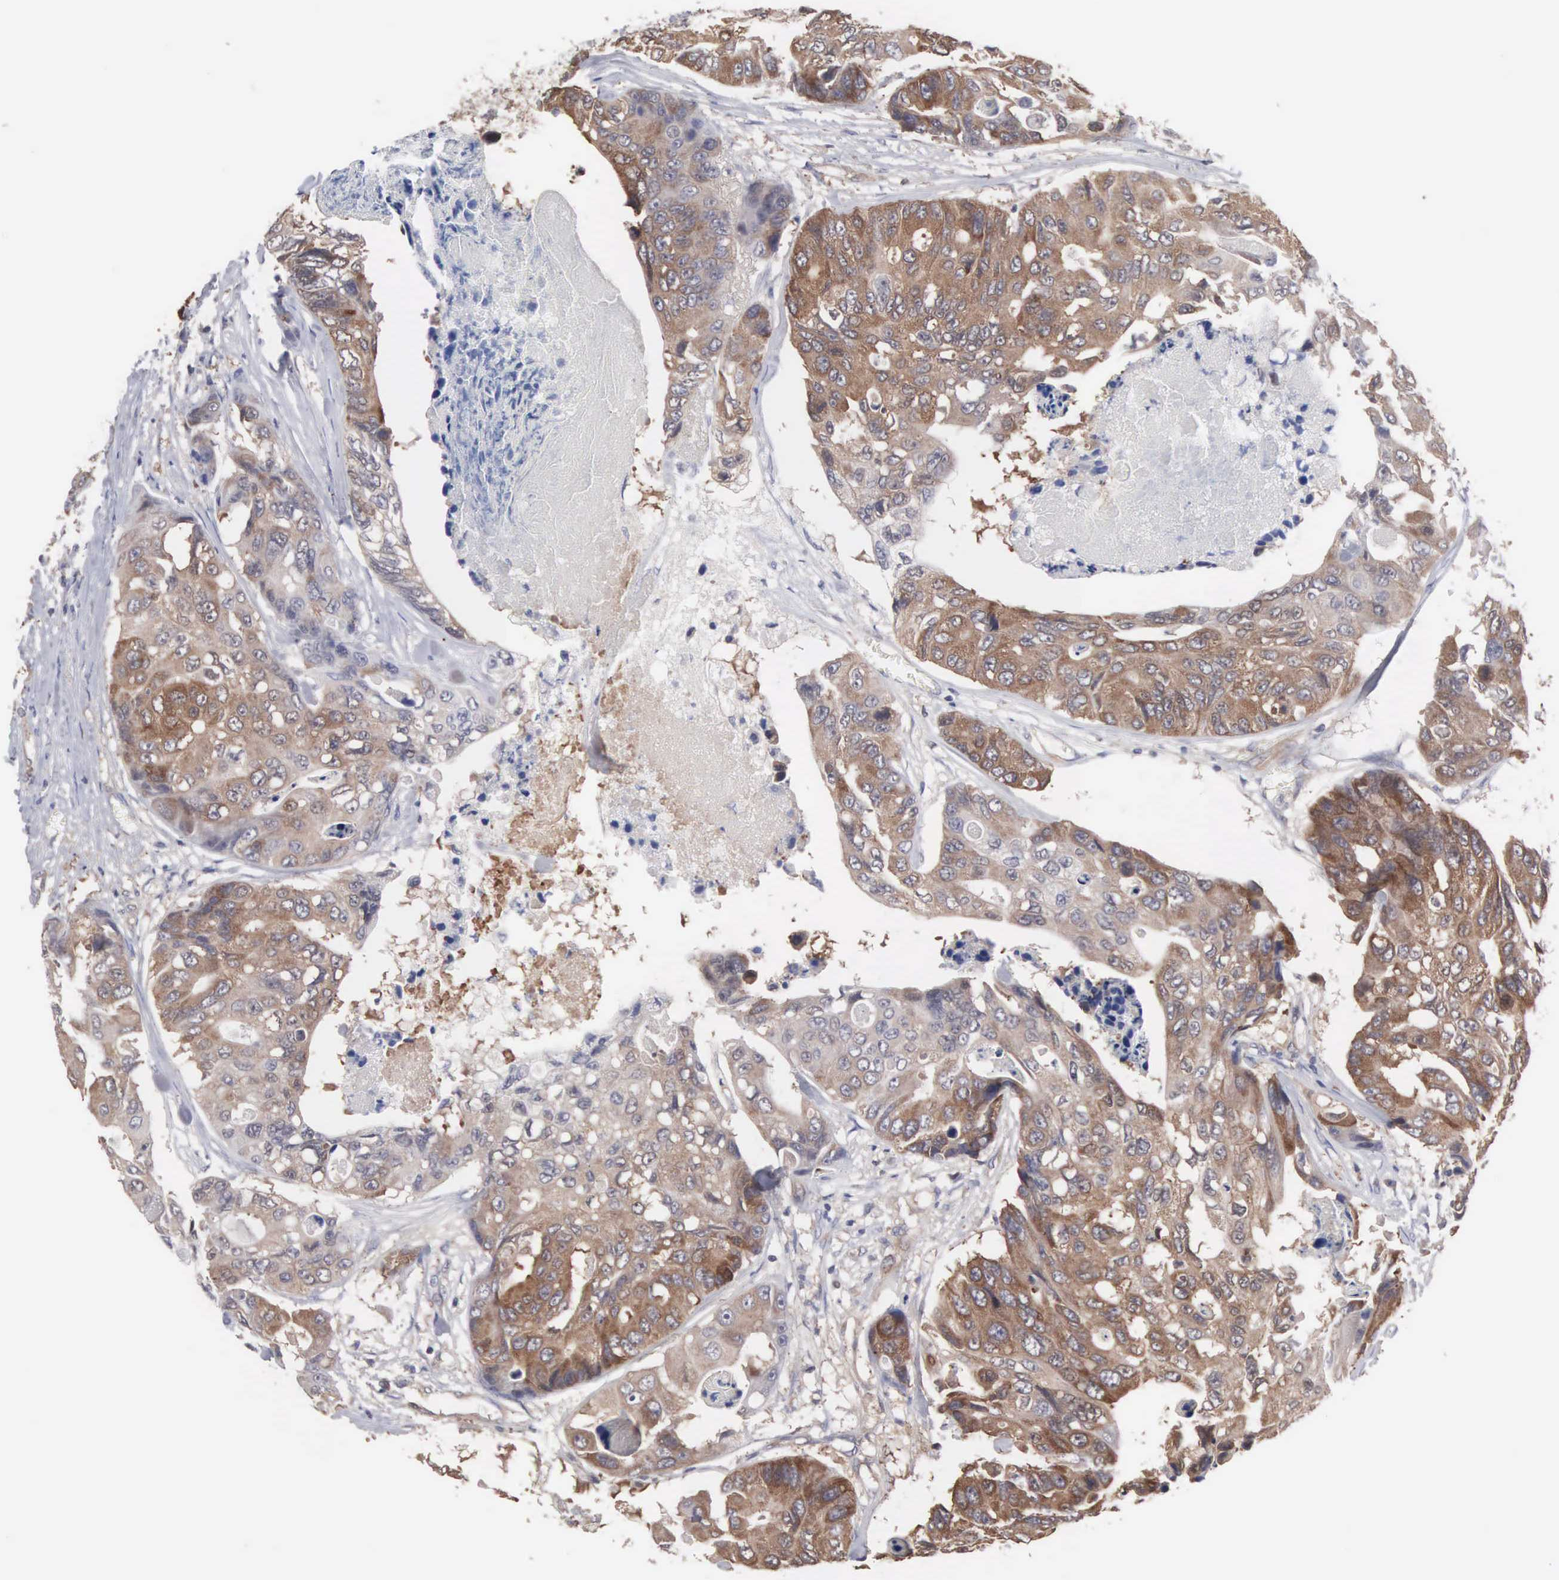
{"staining": {"intensity": "moderate", "quantity": ">75%", "location": "cytoplasmic/membranous"}, "tissue": "colorectal cancer", "cell_type": "Tumor cells", "image_type": "cancer", "snomed": [{"axis": "morphology", "description": "Adenocarcinoma, NOS"}, {"axis": "topography", "description": "Colon"}], "caption": "Adenocarcinoma (colorectal) stained with a brown dye shows moderate cytoplasmic/membranous positive staining in about >75% of tumor cells.", "gene": "MTHFD1", "patient": {"sex": "female", "age": 86}}